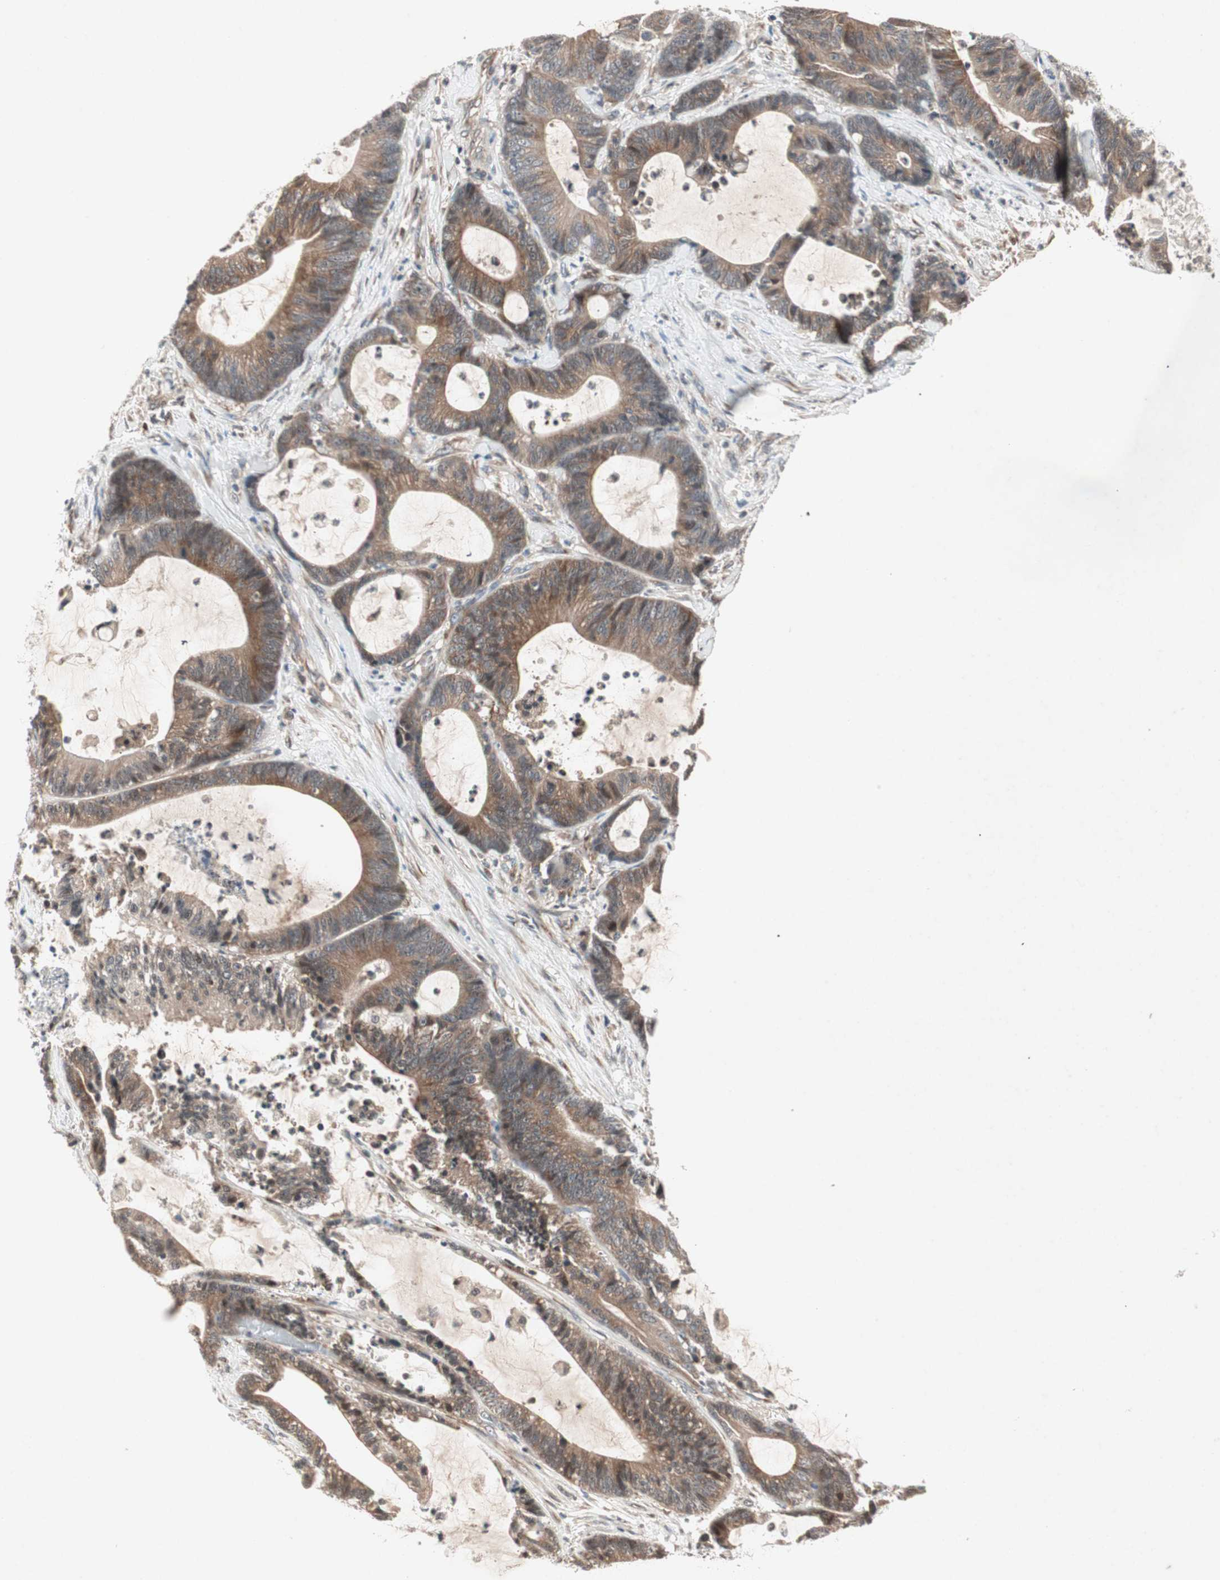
{"staining": {"intensity": "weak", "quantity": "25%-75%", "location": "cytoplasmic/membranous"}, "tissue": "colorectal cancer", "cell_type": "Tumor cells", "image_type": "cancer", "snomed": [{"axis": "morphology", "description": "Adenocarcinoma, NOS"}, {"axis": "topography", "description": "Colon"}], "caption": "Immunohistochemical staining of colorectal cancer (adenocarcinoma) exhibits low levels of weak cytoplasmic/membranous positivity in approximately 25%-75% of tumor cells.", "gene": "IRS1", "patient": {"sex": "female", "age": 84}}